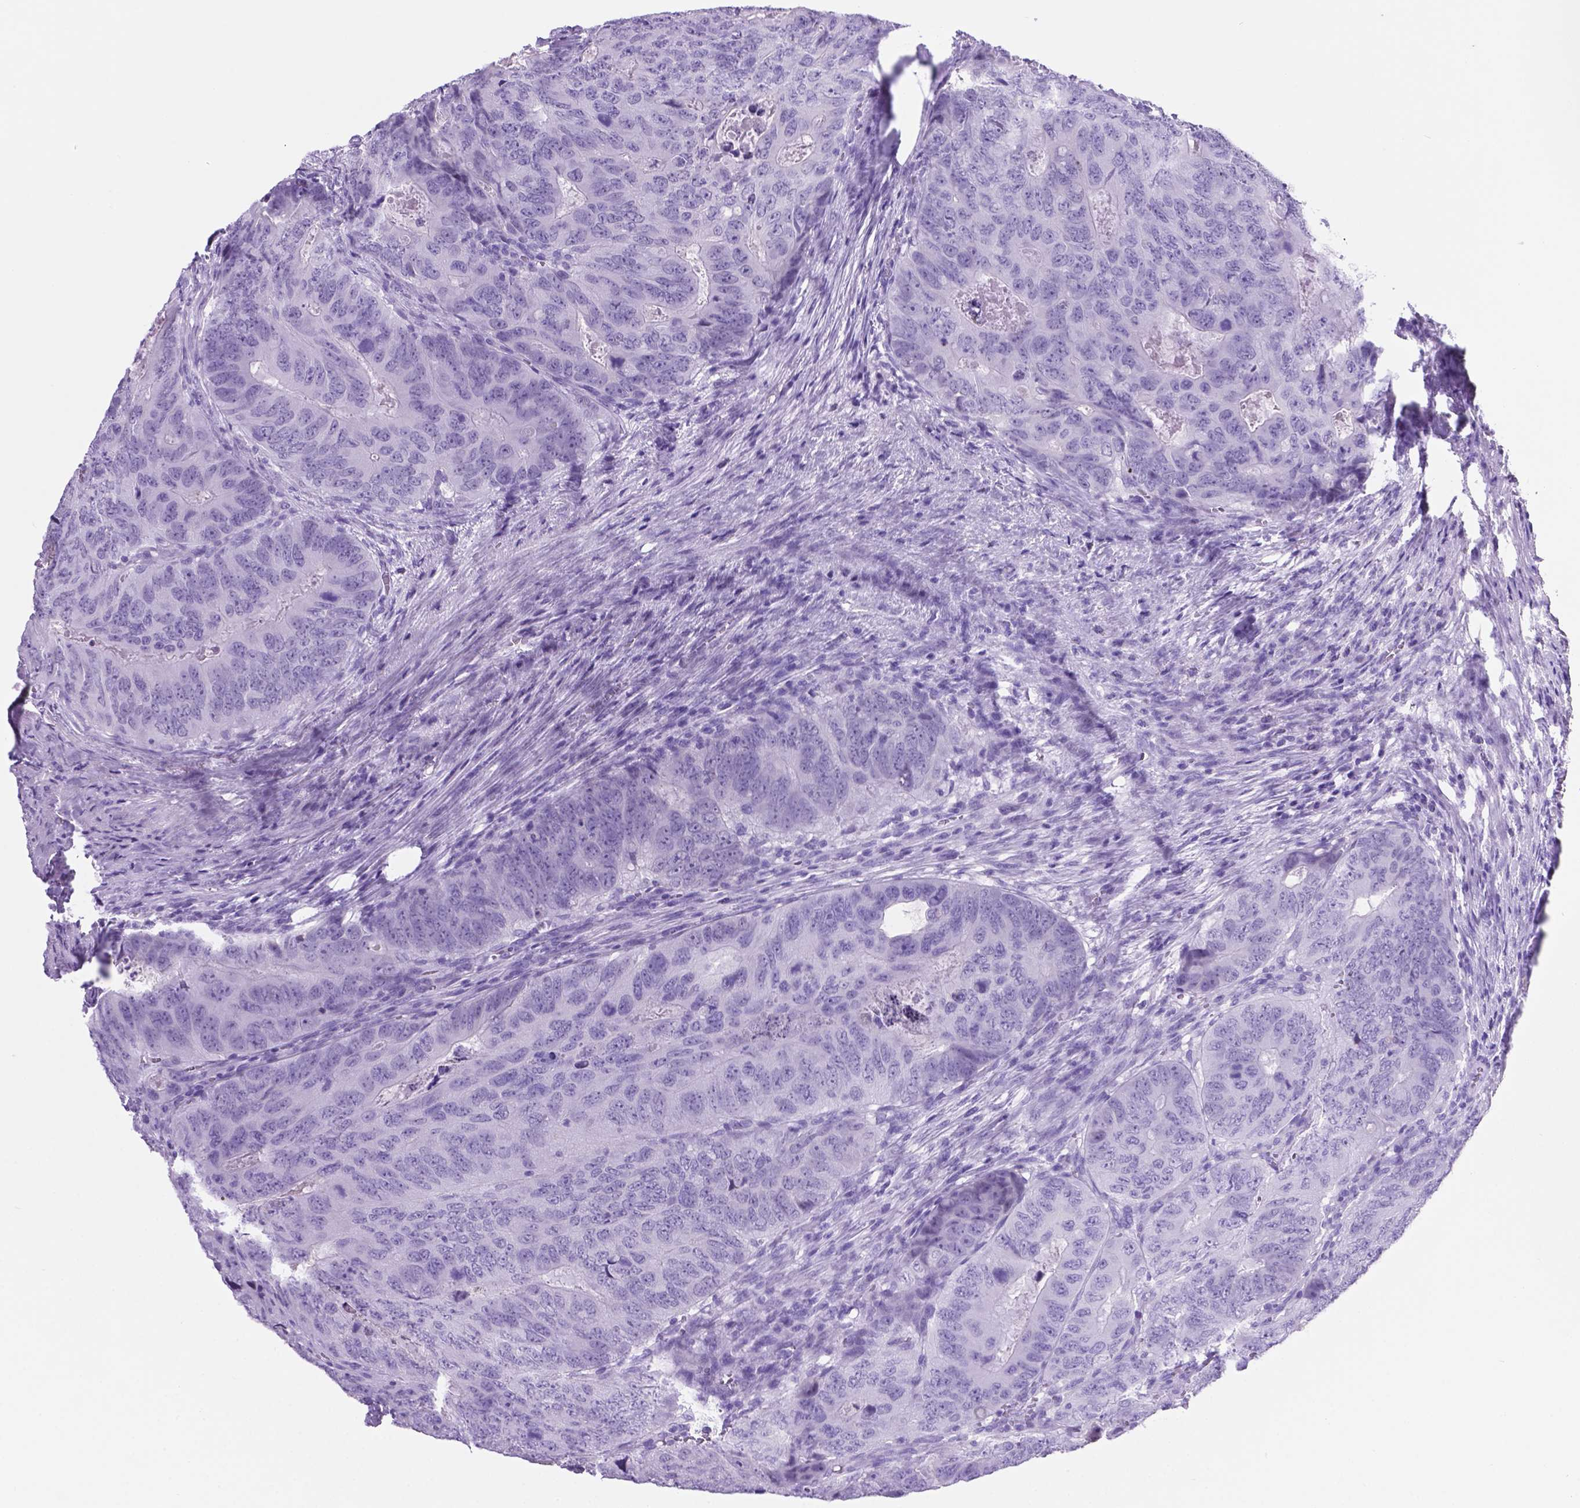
{"staining": {"intensity": "negative", "quantity": "none", "location": "none"}, "tissue": "colorectal cancer", "cell_type": "Tumor cells", "image_type": "cancer", "snomed": [{"axis": "morphology", "description": "Adenocarcinoma, NOS"}, {"axis": "topography", "description": "Colon"}], "caption": "DAB (3,3'-diaminobenzidine) immunohistochemical staining of human adenocarcinoma (colorectal) displays no significant positivity in tumor cells.", "gene": "C17orf107", "patient": {"sex": "male", "age": 79}}